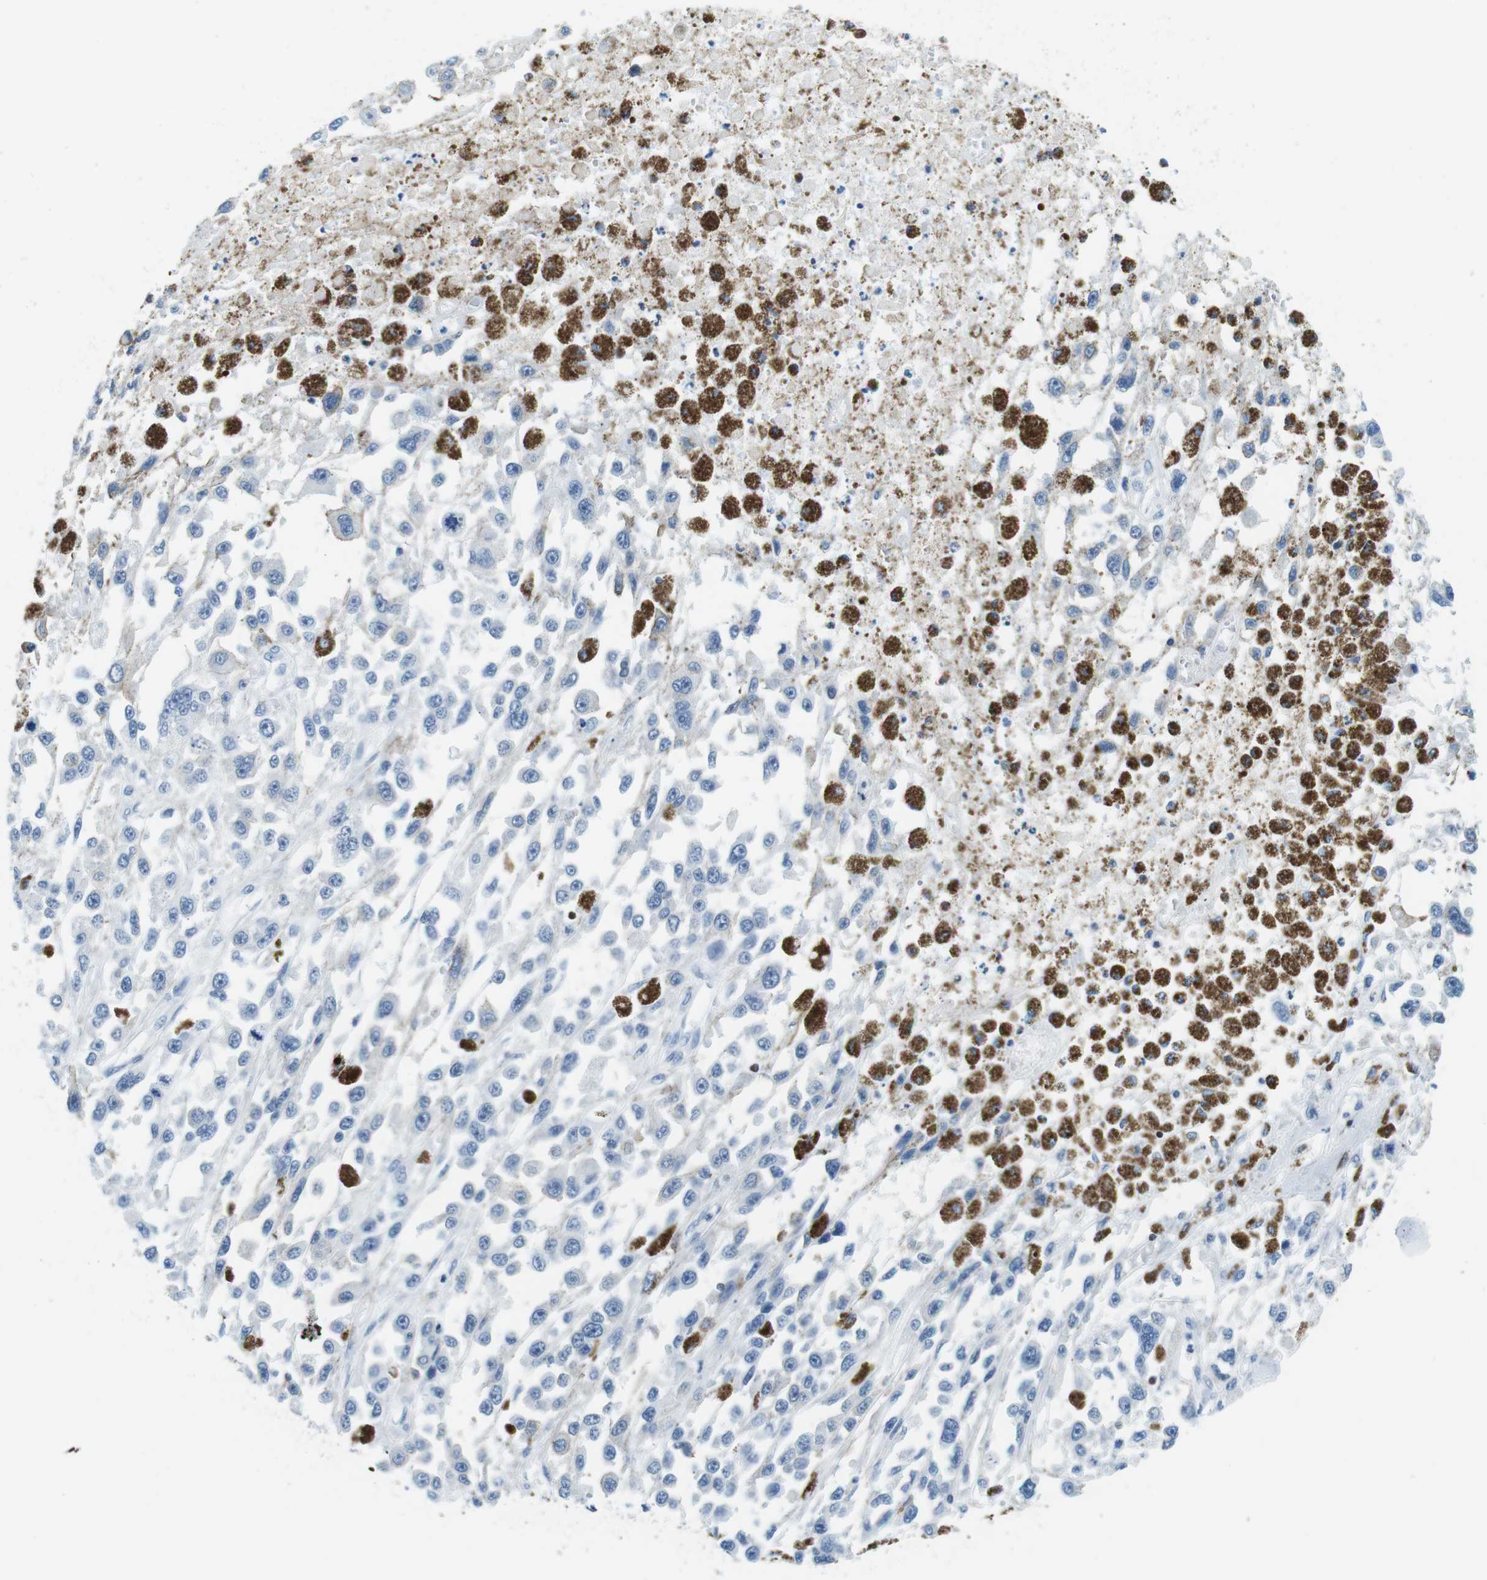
{"staining": {"intensity": "negative", "quantity": "none", "location": "none"}, "tissue": "melanoma", "cell_type": "Tumor cells", "image_type": "cancer", "snomed": [{"axis": "morphology", "description": "Malignant melanoma, Metastatic site"}, {"axis": "topography", "description": "Lymph node"}], "caption": "A photomicrograph of human malignant melanoma (metastatic site) is negative for staining in tumor cells.", "gene": "CIITA", "patient": {"sex": "male", "age": 59}}